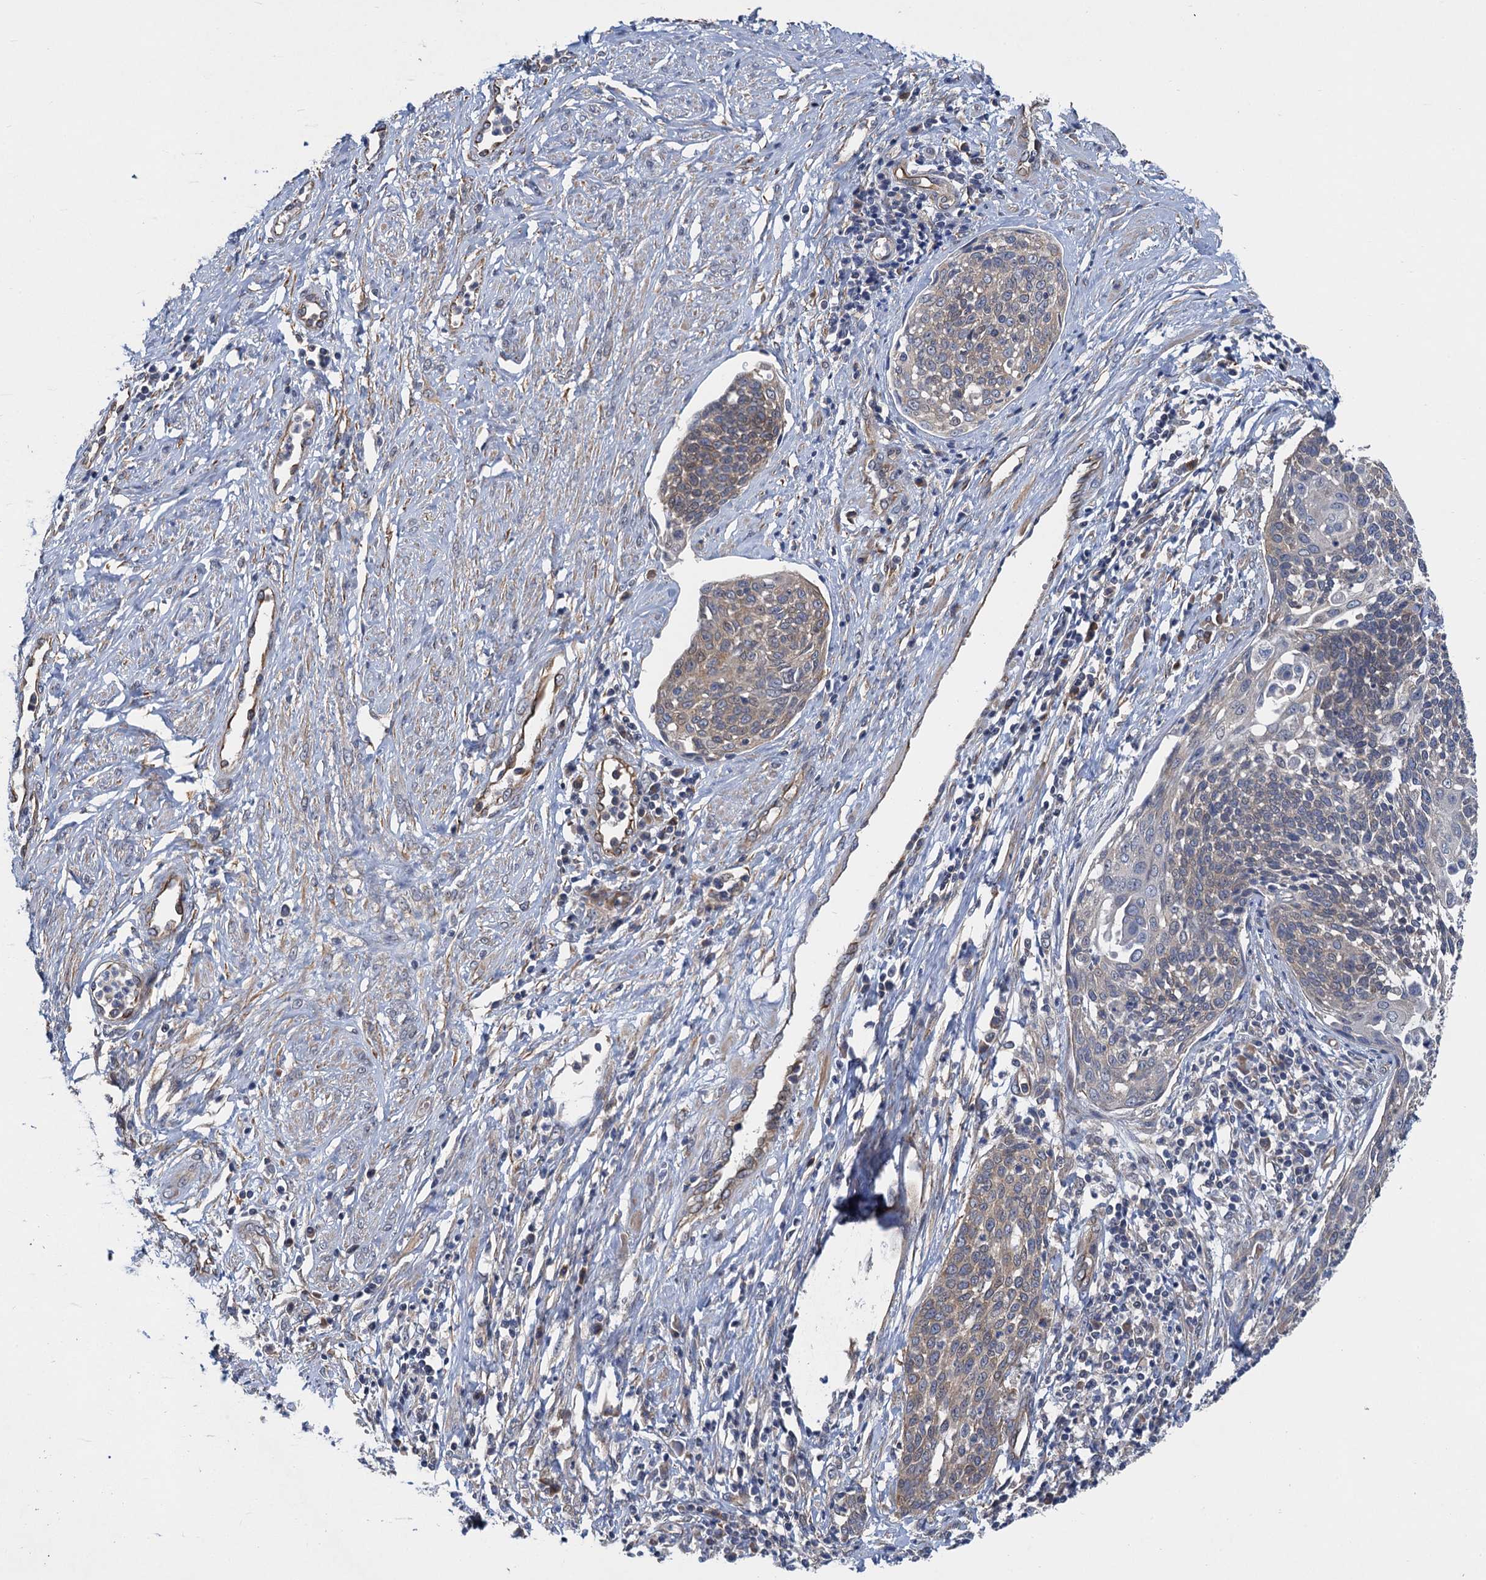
{"staining": {"intensity": "weak", "quantity": "25%-75%", "location": "cytoplasmic/membranous"}, "tissue": "cervical cancer", "cell_type": "Tumor cells", "image_type": "cancer", "snomed": [{"axis": "morphology", "description": "Squamous cell carcinoma, NOS"}, {"axis": "topography", "description": "Cervix"}], "caption": "Cervical squamous cell carcinoma stained for a protein (brown) demonstrates weak cytoplasmic/membranous positive positivity in approximately 25%-75% of tumor cells.", "gene": "PJA2", "patient": {"sex": "female", "age": 34}}